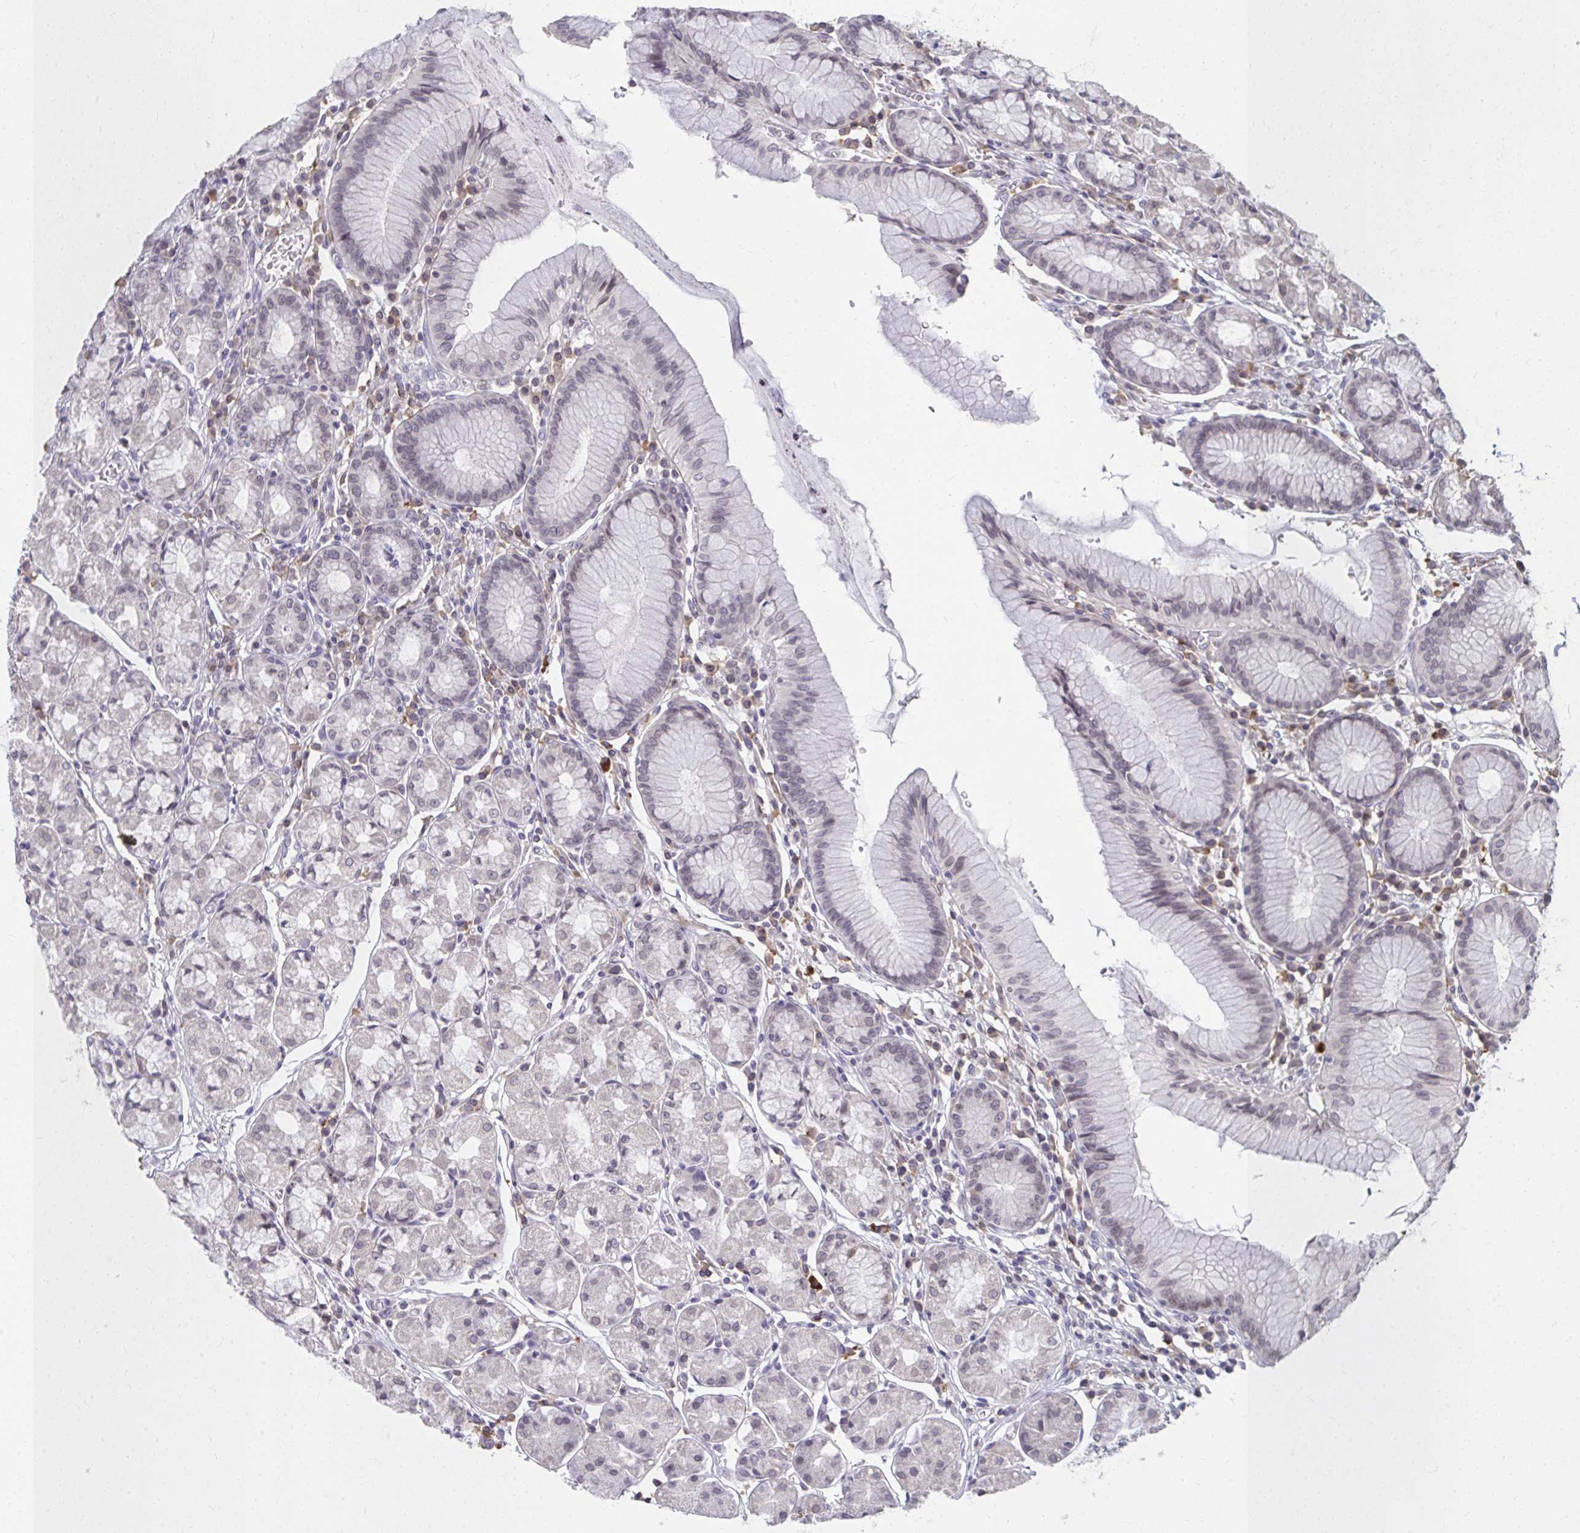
{"staining": {"intensity": "weak", "quantity": "<25%", "location": "cytoplasmic/membranous"}, "tissue": "stomach", "cell_type": "Glandular cells", "image_type": "normal", "snomed": [{"axis": "morphology", "description": "Normal tissue, NOS"}, {"axis": "topography", "description": "Stomach"}], "caption": "IHC photomicrograph of unremarkable stomach stained for a protein (brown), which demonstrates no staining in glandular cells.", "gene": "NUP133", "patient": {"sex": "male", "age": 55}}